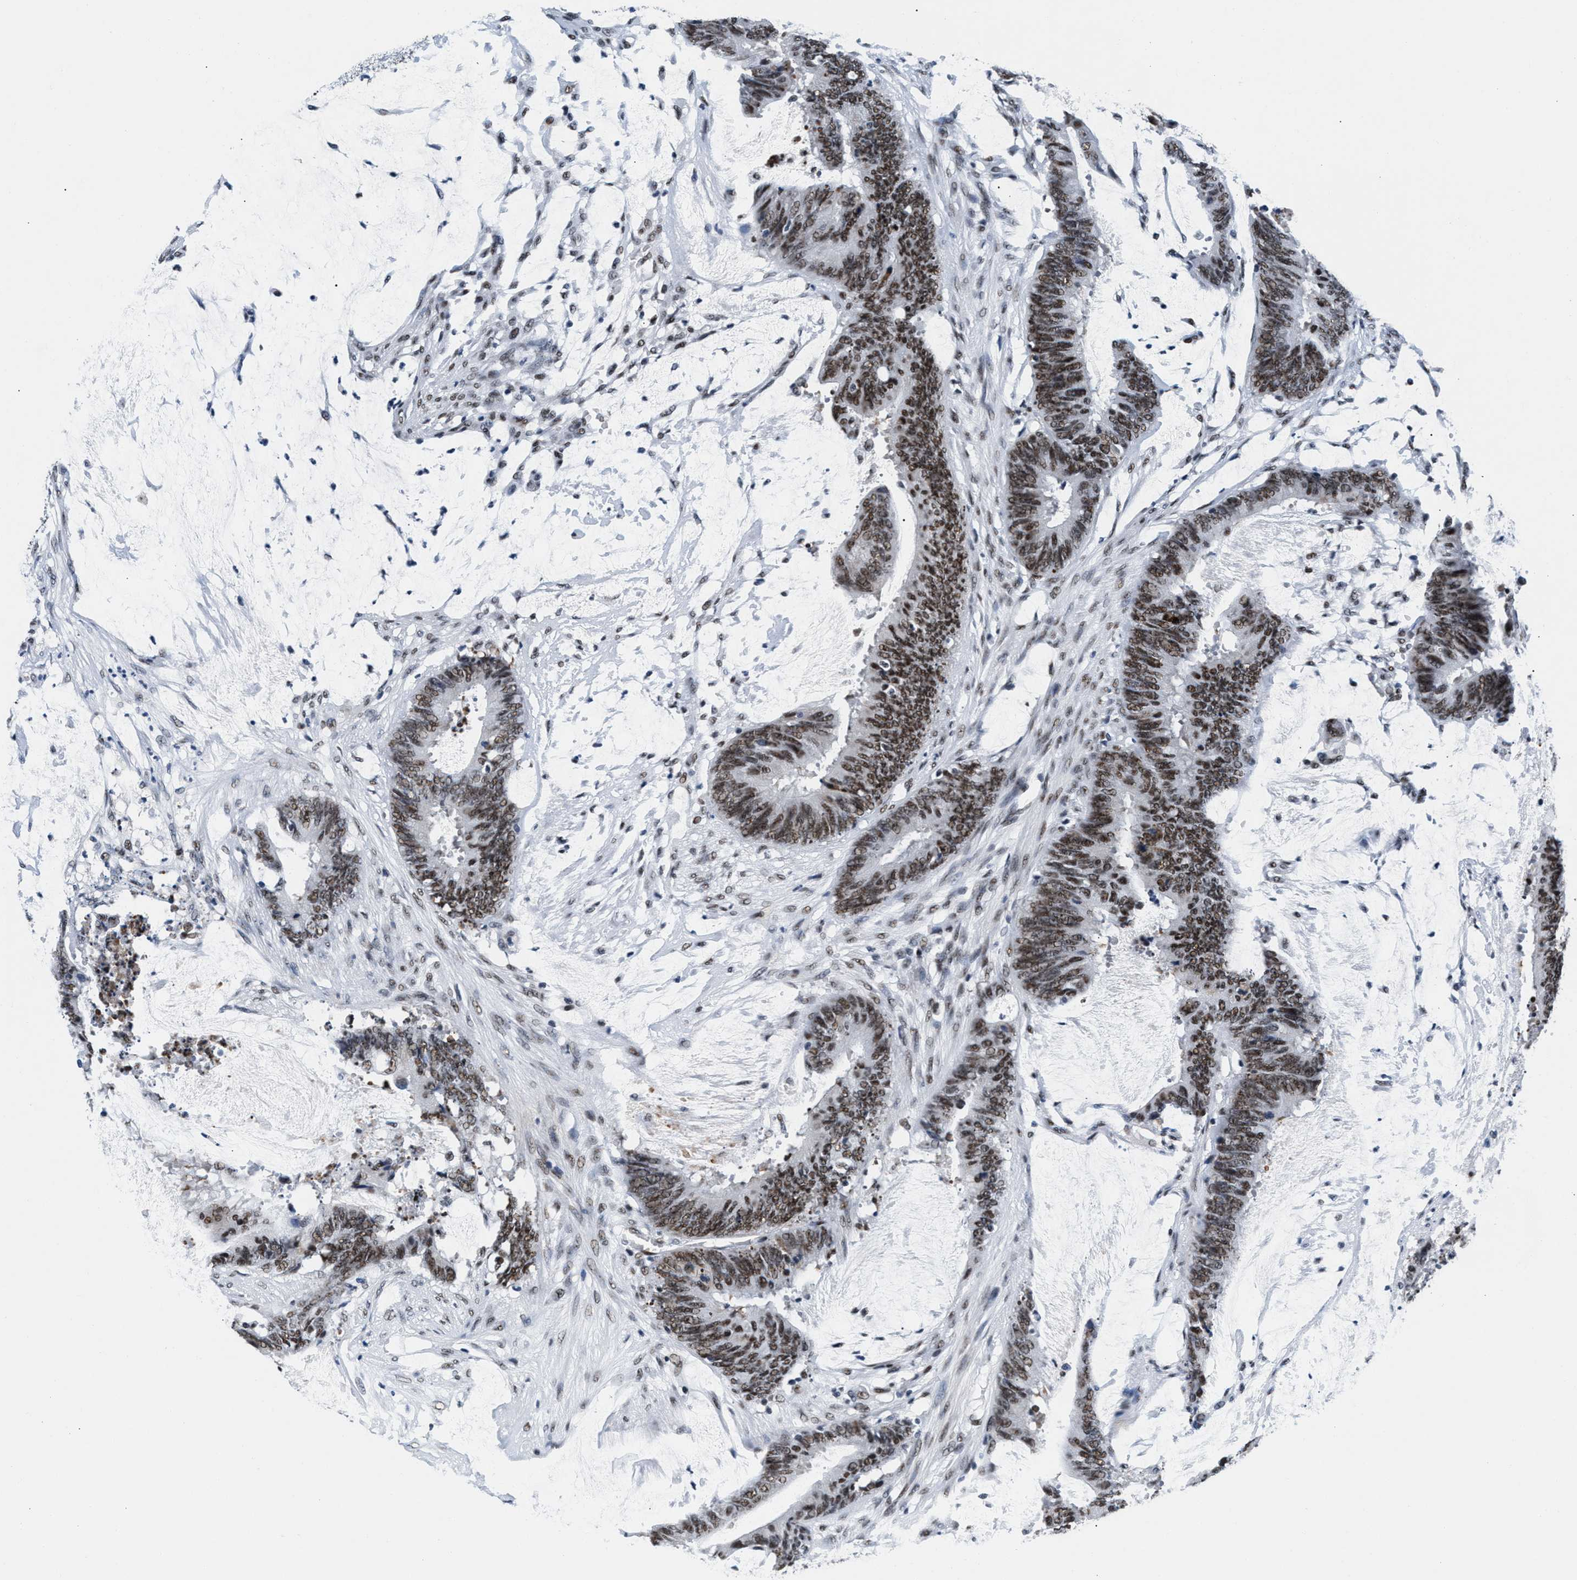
{"staining": {"intensity": "moderate", "quantity": ">75%", "location": "nuclear"}, "tissue": "colorectal cancer", "cell_type": "Tumor cells", "image_type": "cancer", "snomed": [{"axis": "morphology", "description": "Adenocarcinoma, NOS"}, {"axis": "topography", "description": "Rectum"}], "caption": "Brown immunohistochemical staining in adenocarcinoma (colorectal) exhibits moderate nuclear expression in about >75% of tumor cells.", "gene": "RAD50", "patient": {"sex": "female", "age": 66}}